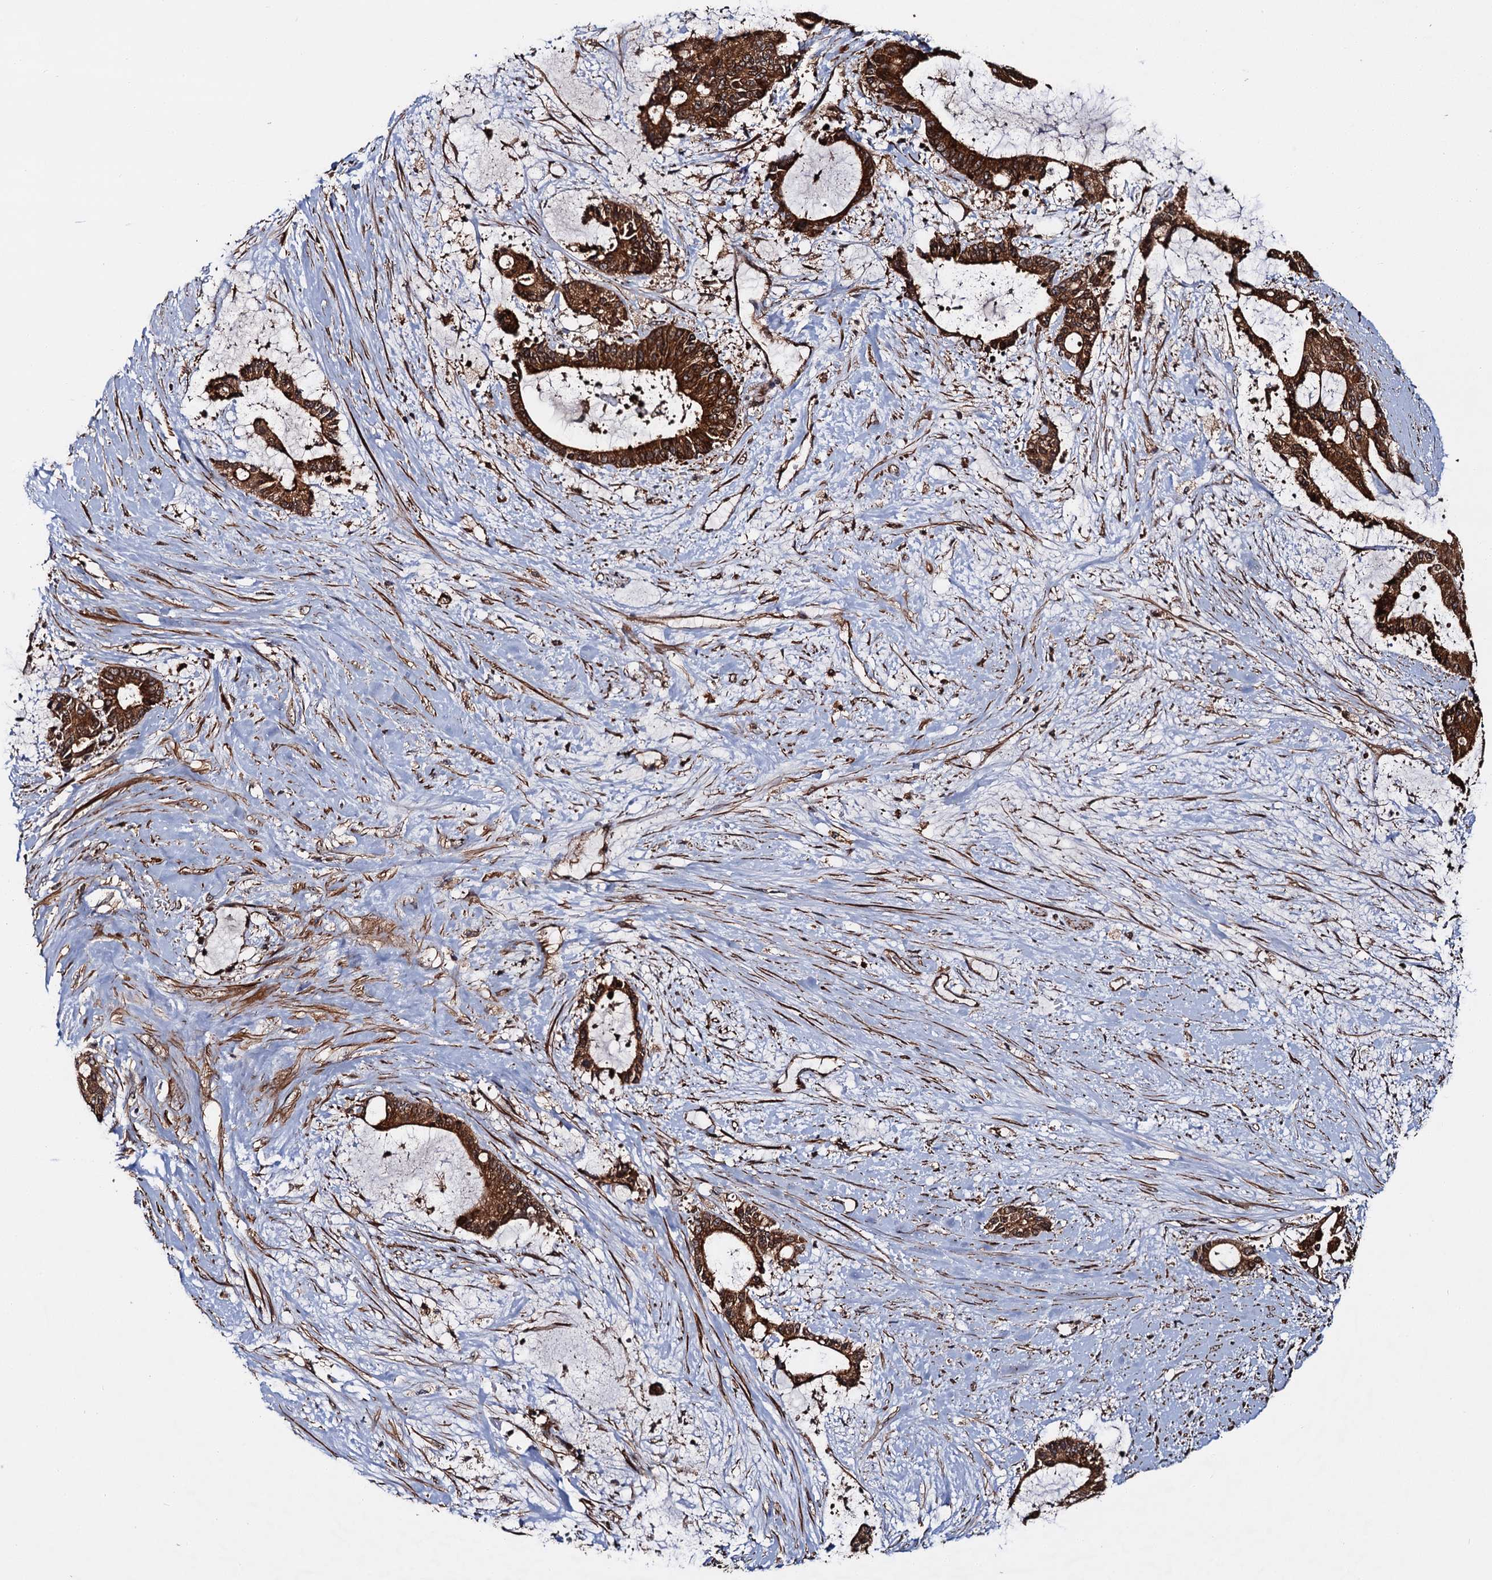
{"staining": {"intensity": "strong", "quantity": ">75%", "location": "cytoplasmic/membranous"}, "tissue": "liver cancer", "cell_type": "Tumor cells", "image_type": "cancer", "snomed": [{"axis": "morphology", "description": "Normal tissue, NOS"}, {"axis": "morphology", "description": "Cholangiocarcinoma"}, {"axis": "topography", "description": "Liver"}, {"axis": "topography", "description": "Peripheral nerve tissue"}], "caption": "Immunohistochemistry image of liver cancer stained for a protein (brown), which displays high levels of strong cytoplasmic/membranous positivity in about >75% of tumor cells.", "gene": "BORA", "patient": {"sex": "female", "age": 73}}